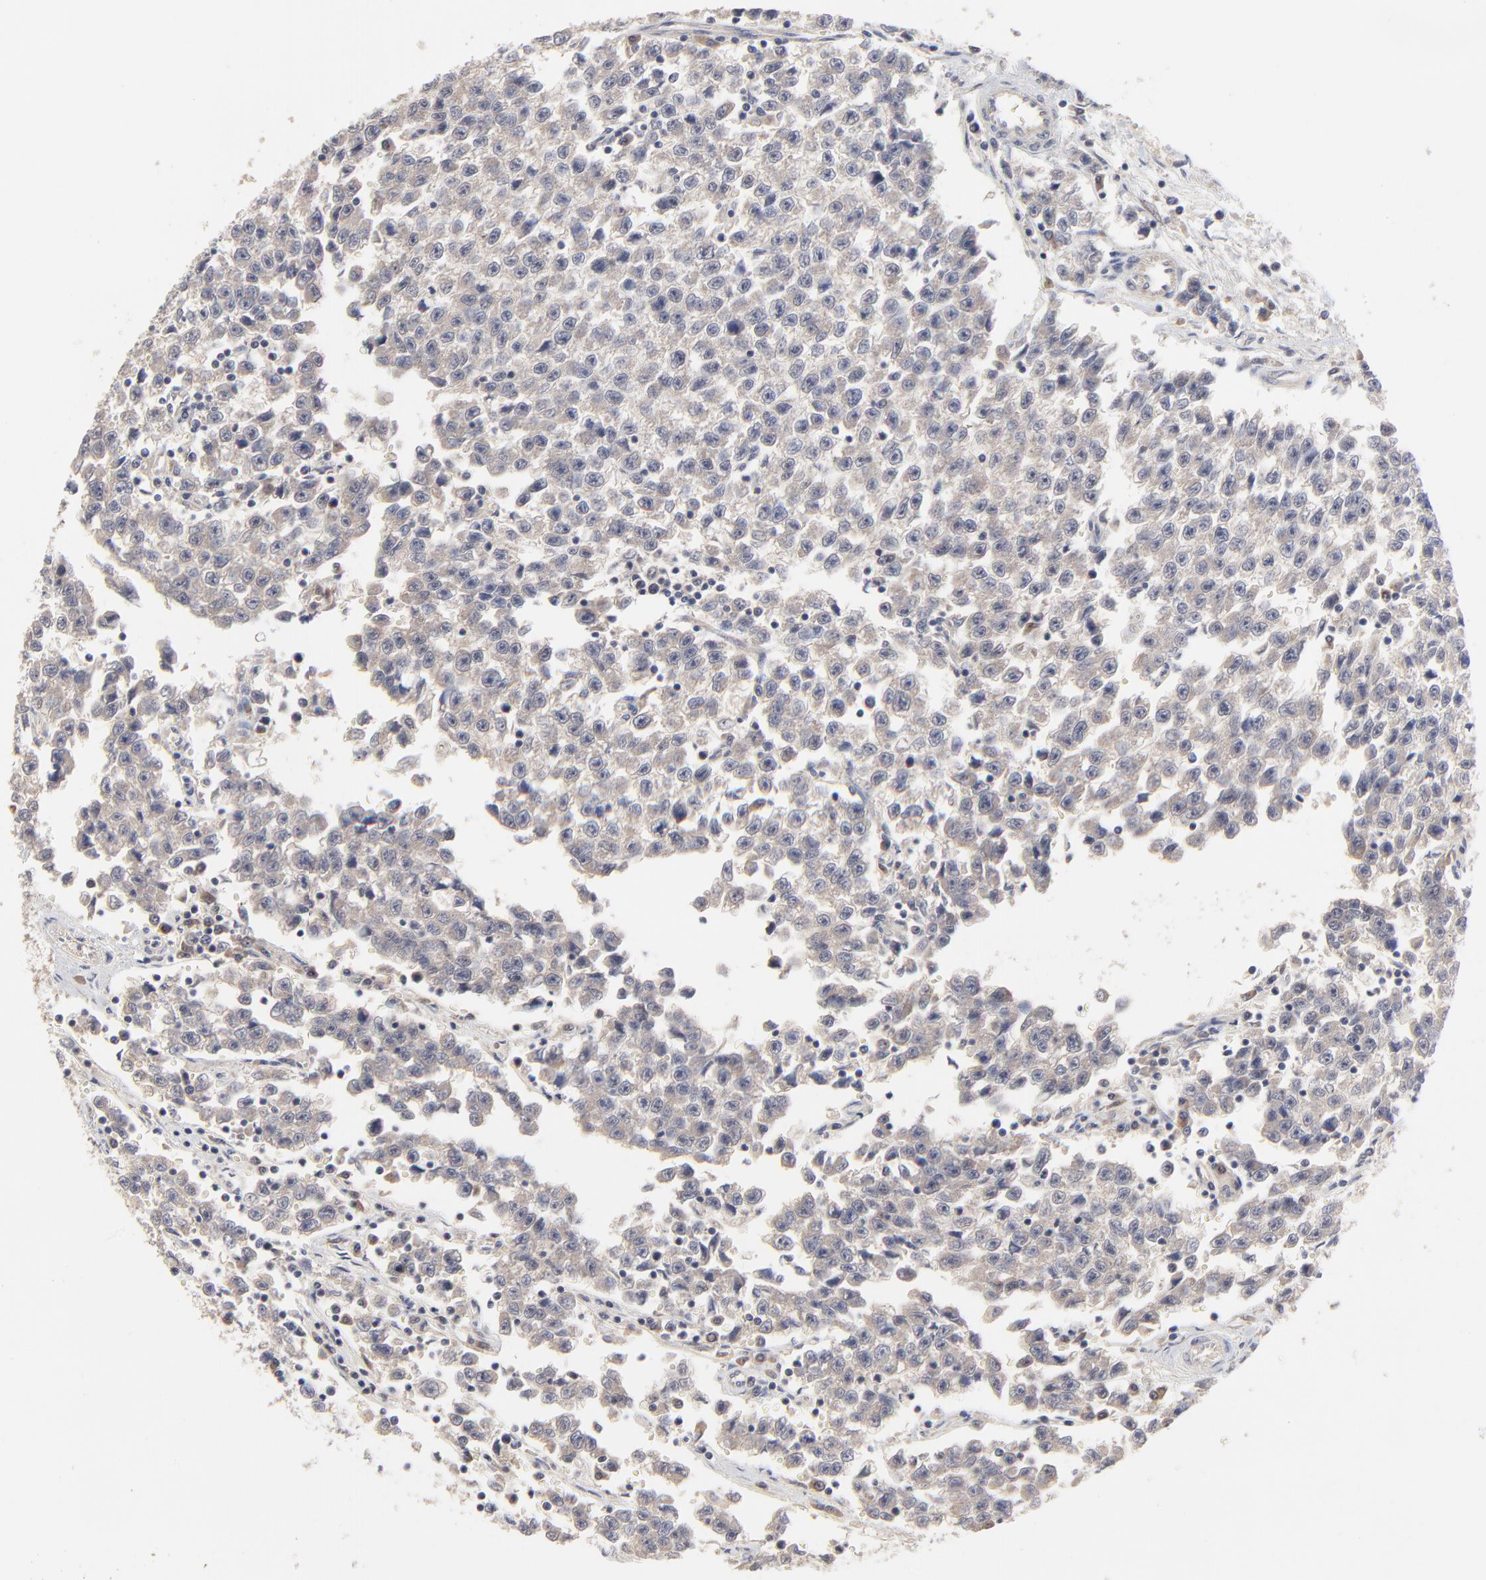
{"staining": {"intensity": "negative", "quantity": "none", "location": "none"}, "tissue": "testis cancer", "cell_type": "Tumor cells", "image_type": "cancer", "snomed": [{"axis": "morphology", "description": "Seminoma, NOS"}, {"axis": "topography", "description": "Testis"}], "caption": "Testis seminoma stained for a protein using immunohistochemistry (IHC) demonstrates no staining tumor cells.", "gene": "FAM199X", "patient": {"sex": "male", "age": 35}}